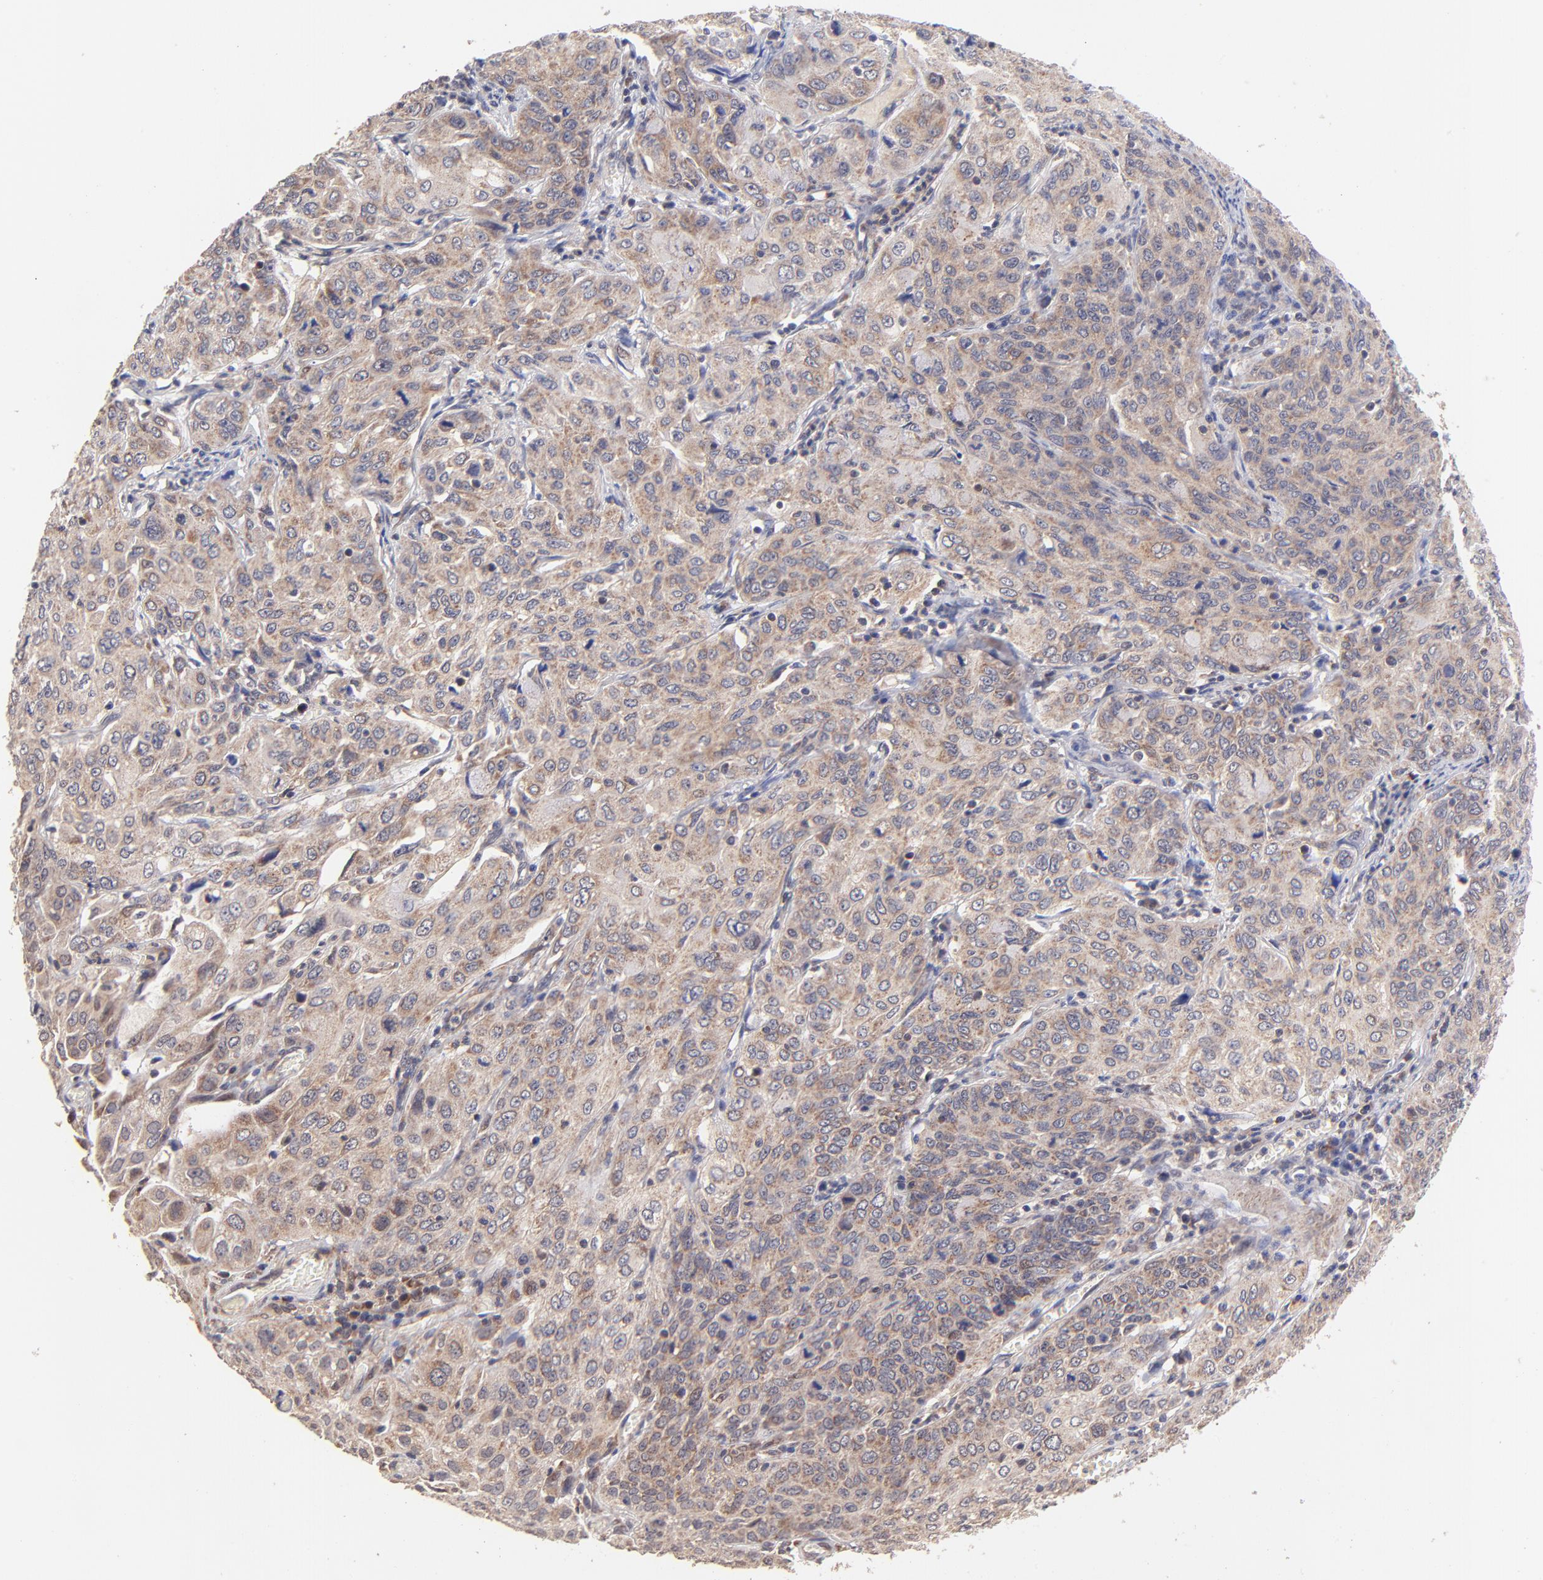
{"staining": {"intensity": "moderate", "quantity": ">75%", "location": "cytoplasmic/membranous"}, "tissue": "cervical cancer", "cell_type": "Tumor cells", "image_type": "cancer", "snomed": [{"axis": "morphology", "description": "Squamous cell carcinoma, NOS"}, {"axis": "topography", "description": "Cervix"}], "caption": "Tumor cells show medium levels of moderate cytoplasmic/membranous positivity in approximately >75% of cells in human squamous cell carcinoma (cervical).", "gene": "BAIAP2L2", "patient": {"sex": "female", "age": 38}}